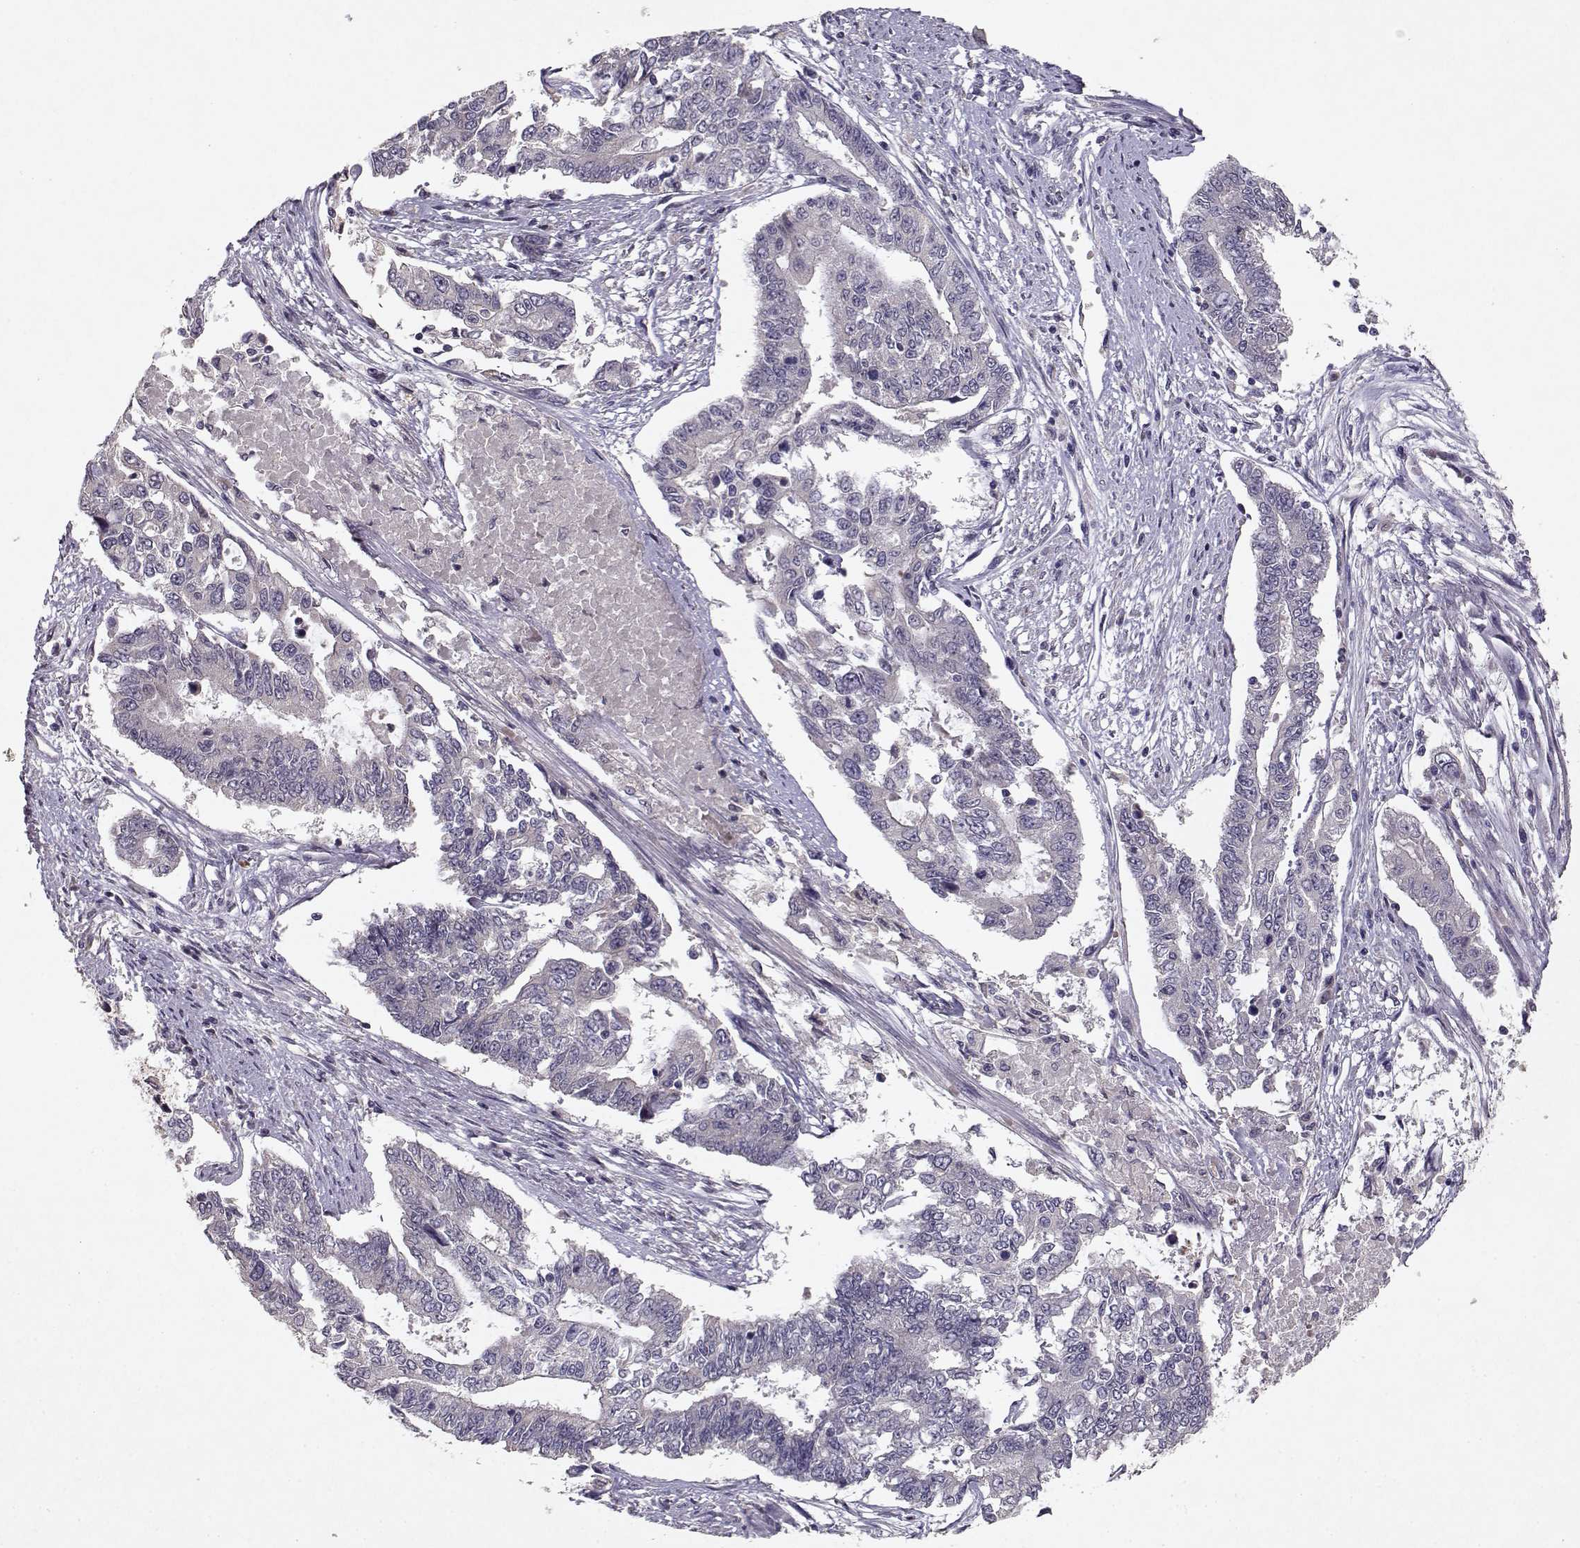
{"staining": {"intensity": "negative", "quantity": "none", "location": "none"}, "tissue": "endometrial cancer", "cell_type": "Tumor cells", "image_type": "cancer", "snomed": [{"axis": "morphology", "description": "Adenocarcinoma, NOS"}, {"axis": "topography", "description": "Uterus"}], "caption": "Protein analysis of endometrial cancer (adenocarcinoma) demonstrates no significant staining in tumor cells. Nuclei are stained in blue.", "gene": "BMX", "patient": {"sex": "female", "age": 59}}